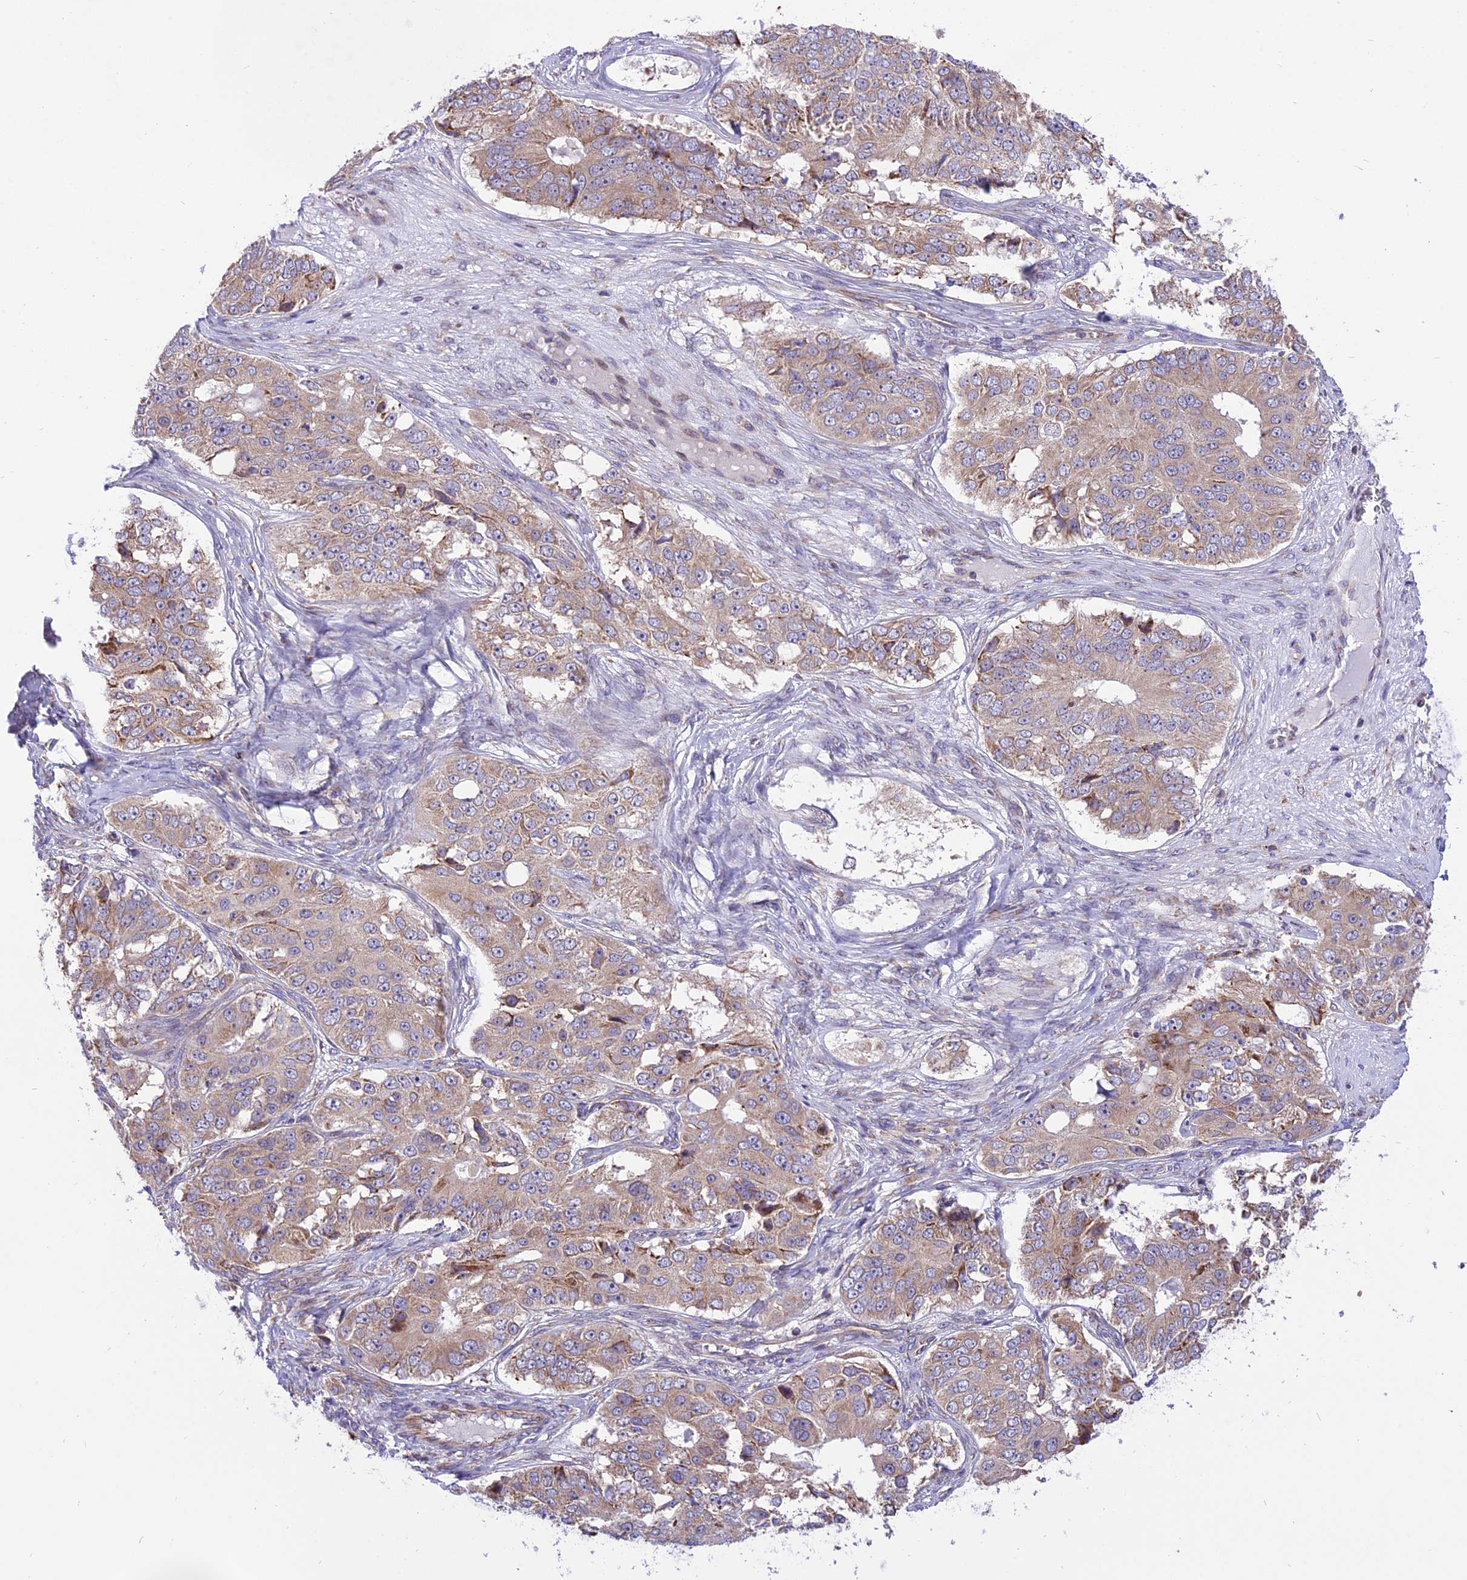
{"staining": {"intensity": "moderate", "quantity": "<25%", "location": "cytoplasmic/membranous"}, "tissue": "ovarian cancer", "cell_type": "Tumor cells", "image_type": "cancer", "snomed": [{"axis": "morphology", "description": "Carcinoma, endometroid"}, {"axis": "topography", "description": "Ovary"}], "caption": "About <25% of tumor cells in human ovarian cancer (endometroid carcinoma) show moderate cytoplasmic/membranous protein positivity as visualized by brown immunohistochemical staining.", "gene": "ARMCX6", "patient": {"sex": "female", "age": 51}}